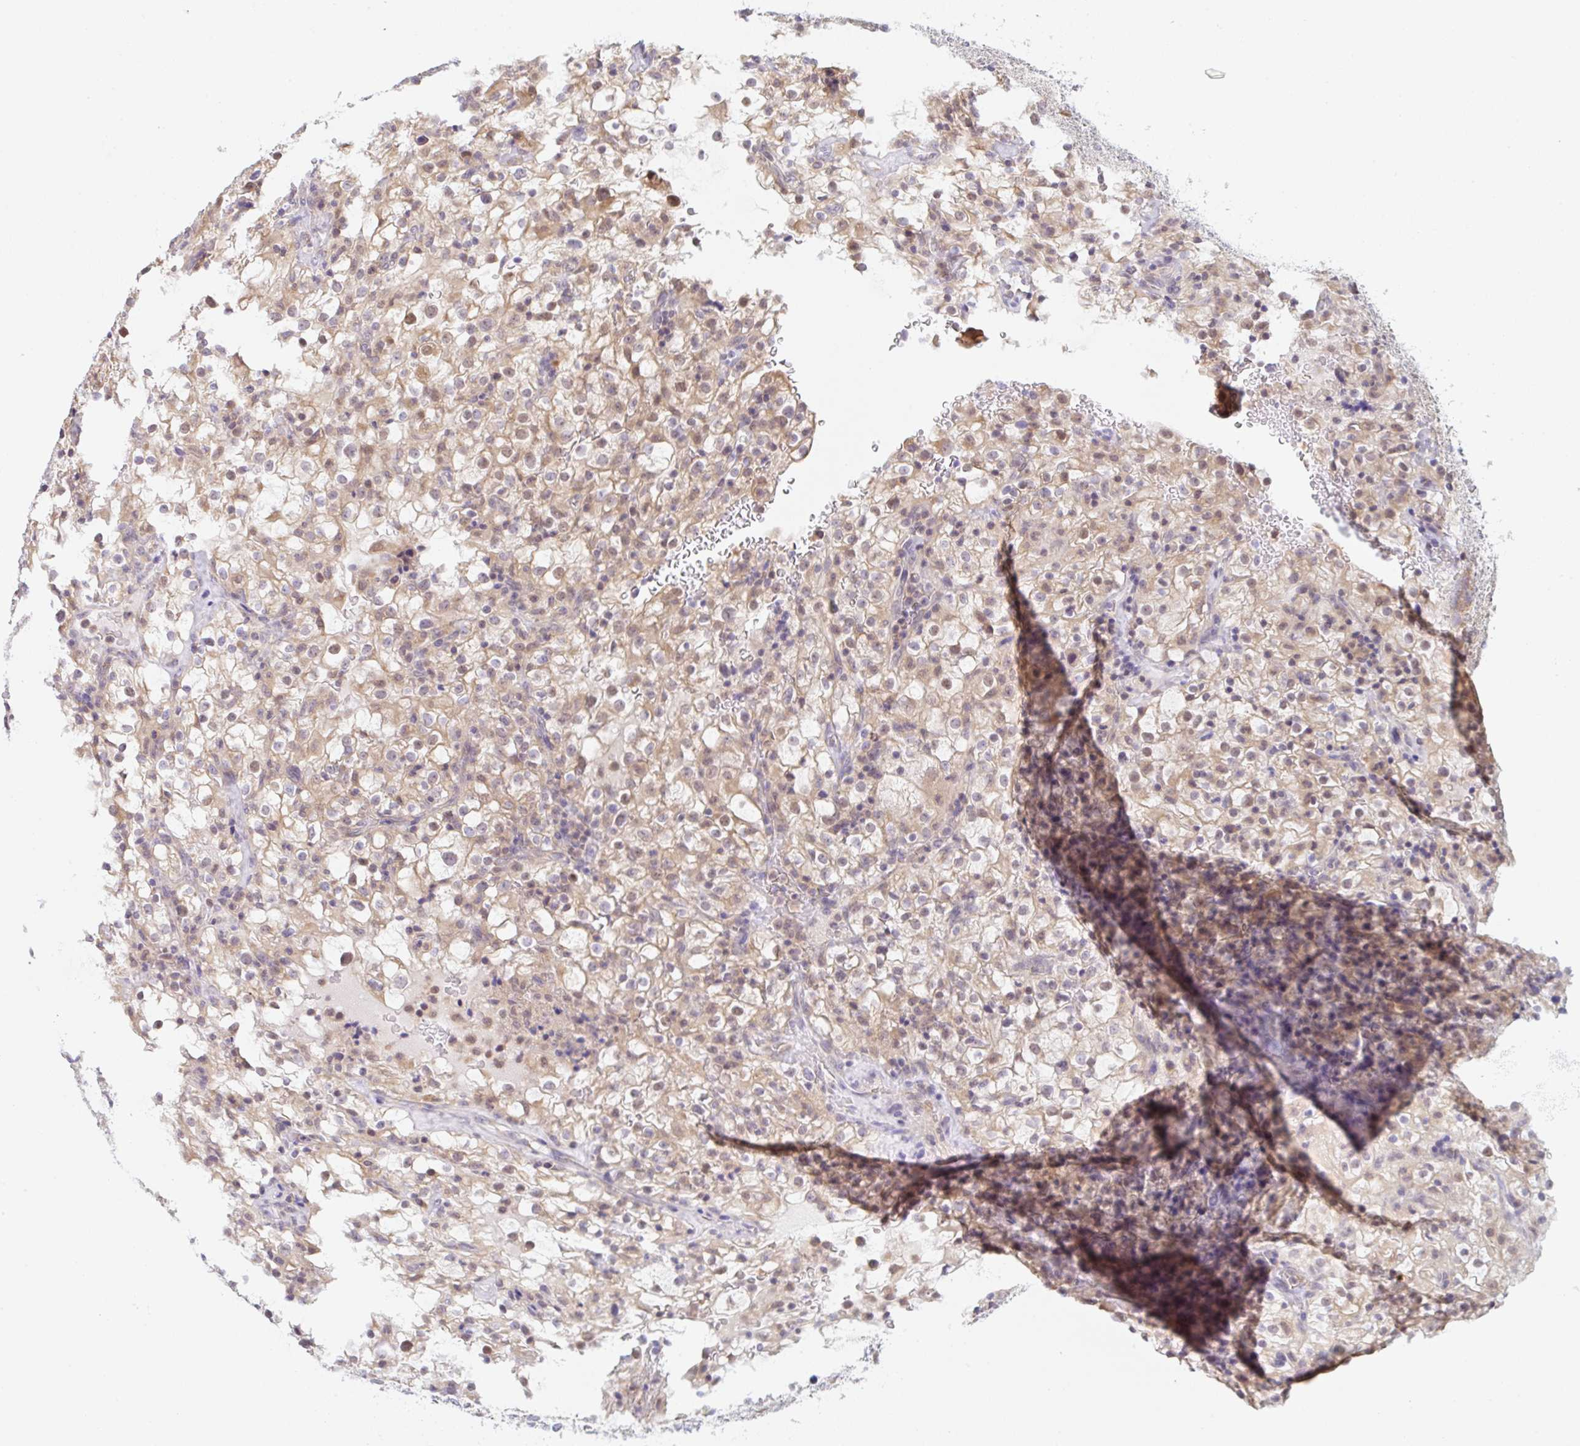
{"staining": {"intensity": "weak", "quantity": ">75%", "location": "cytoplasmic/membranous,nuclear"}, "tissue": "renal cancer", "cell_type": "Tumor cells", "image_type": "cancer", "snomed": [{"axis": "morphology", "description": "Adenocarcinoma, NOS"}, {"axis": "topography", "description": "Kidney"}], "caption": "Protein analysis of renal adenocarcinoma tissue shows weak cytoplasmic/membranous and nuclear positivity in about >75% of tumor cells. (brown staining indicates protein expression, while blue staining denotes nuclei).", "gene": "TBPL2", "patient": {"sex": "female", "age": 74}}